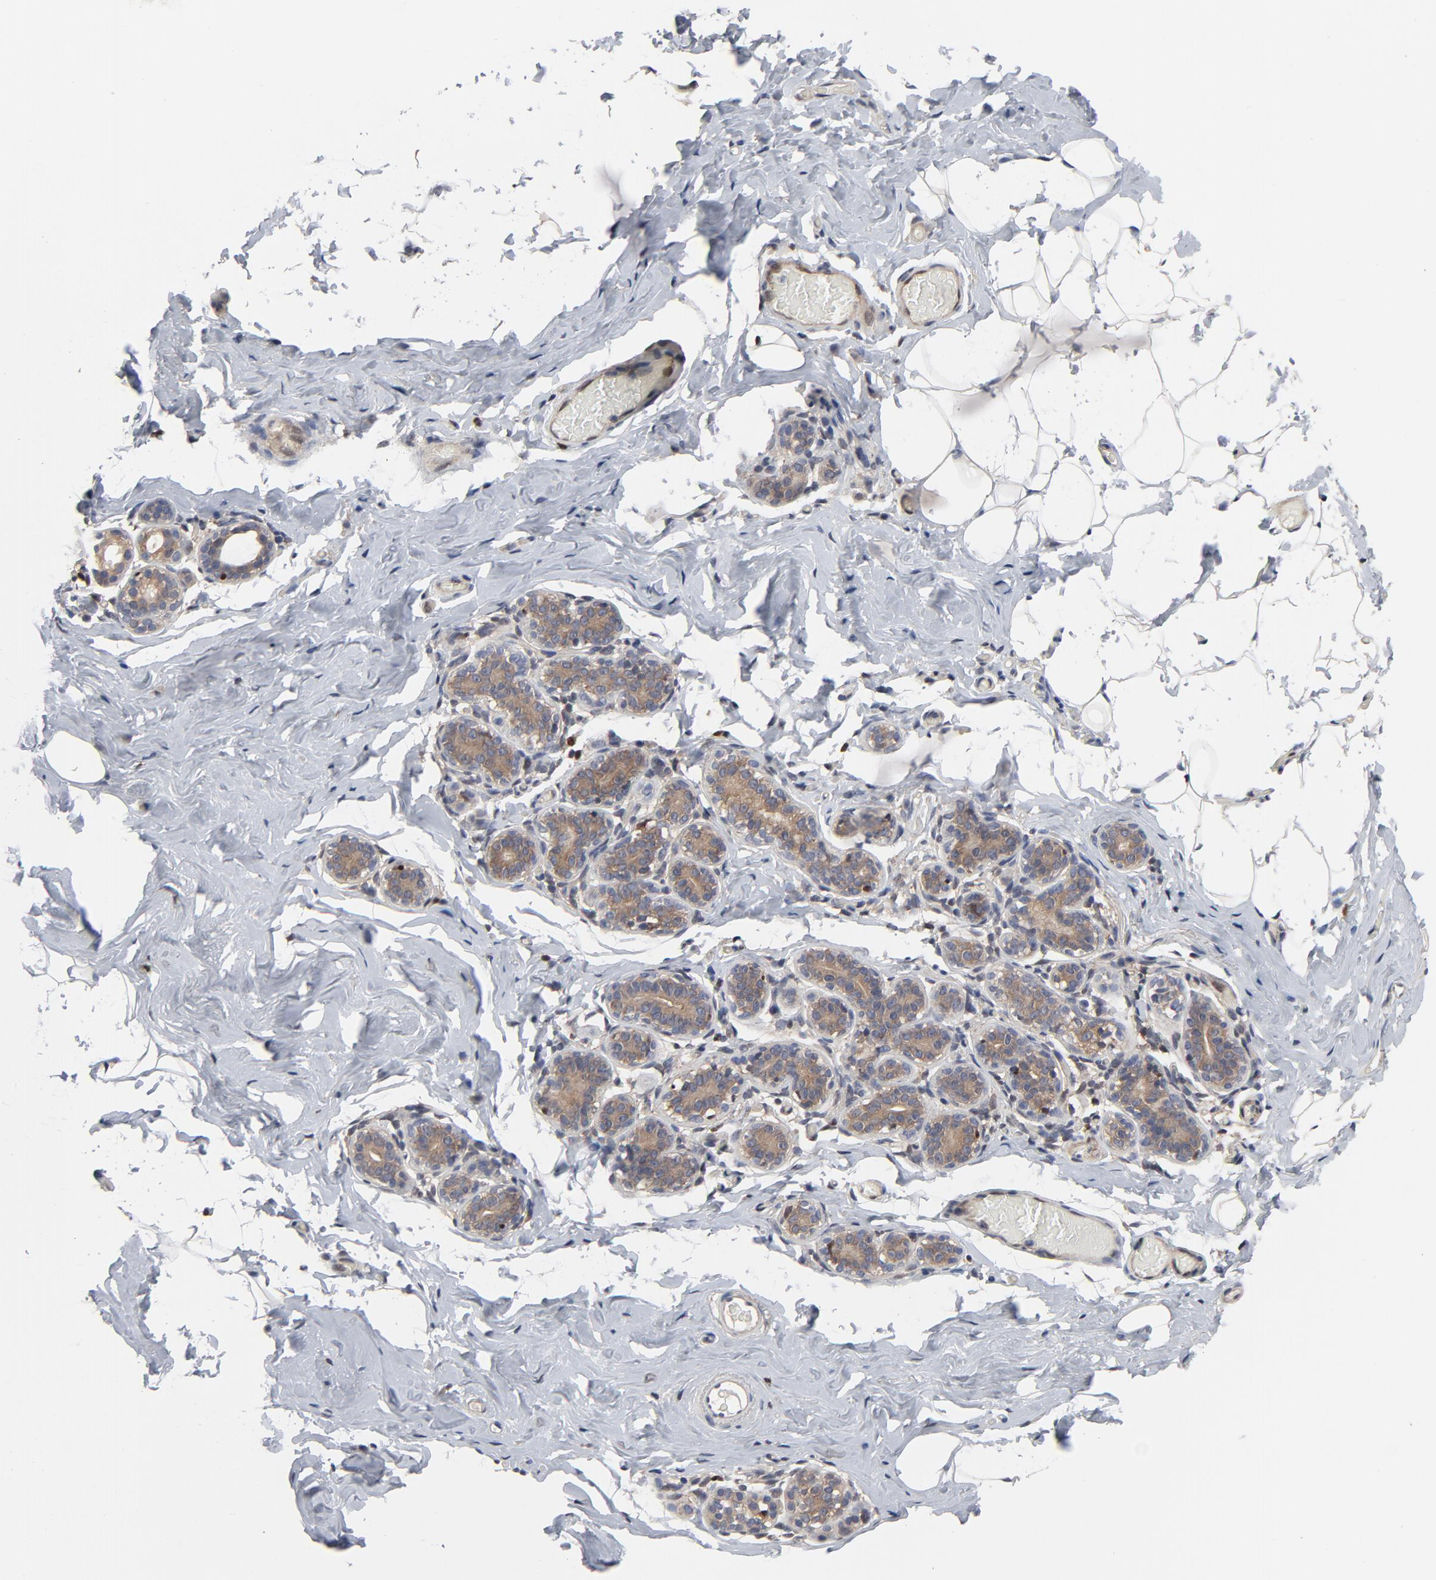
{"staining": {"intensity": "negative", "quantity": "none", "location": "none"}, "tissue": "breast", "cell_type": "Adipocytes", "image_type": "normal", "snomed": [{"axis": "morphology", "description": "Normal tissue, NOS"}, {"axis": "topography", "description": "Breast"}, {"axis": "topography", "description": "Soft tissue"}], "caption": "An immunohistochemistry (IHC) image of unremarkable breast is shown. There is no staining in adipocytes of breast. The staining is performed using DAB (3,3'-diaminobenzidine) brown chromogen with nuclei counter-stained in using hematoxylin.", "gene": "NFKB1", "patient": {"sex": "female", "age": 75}}